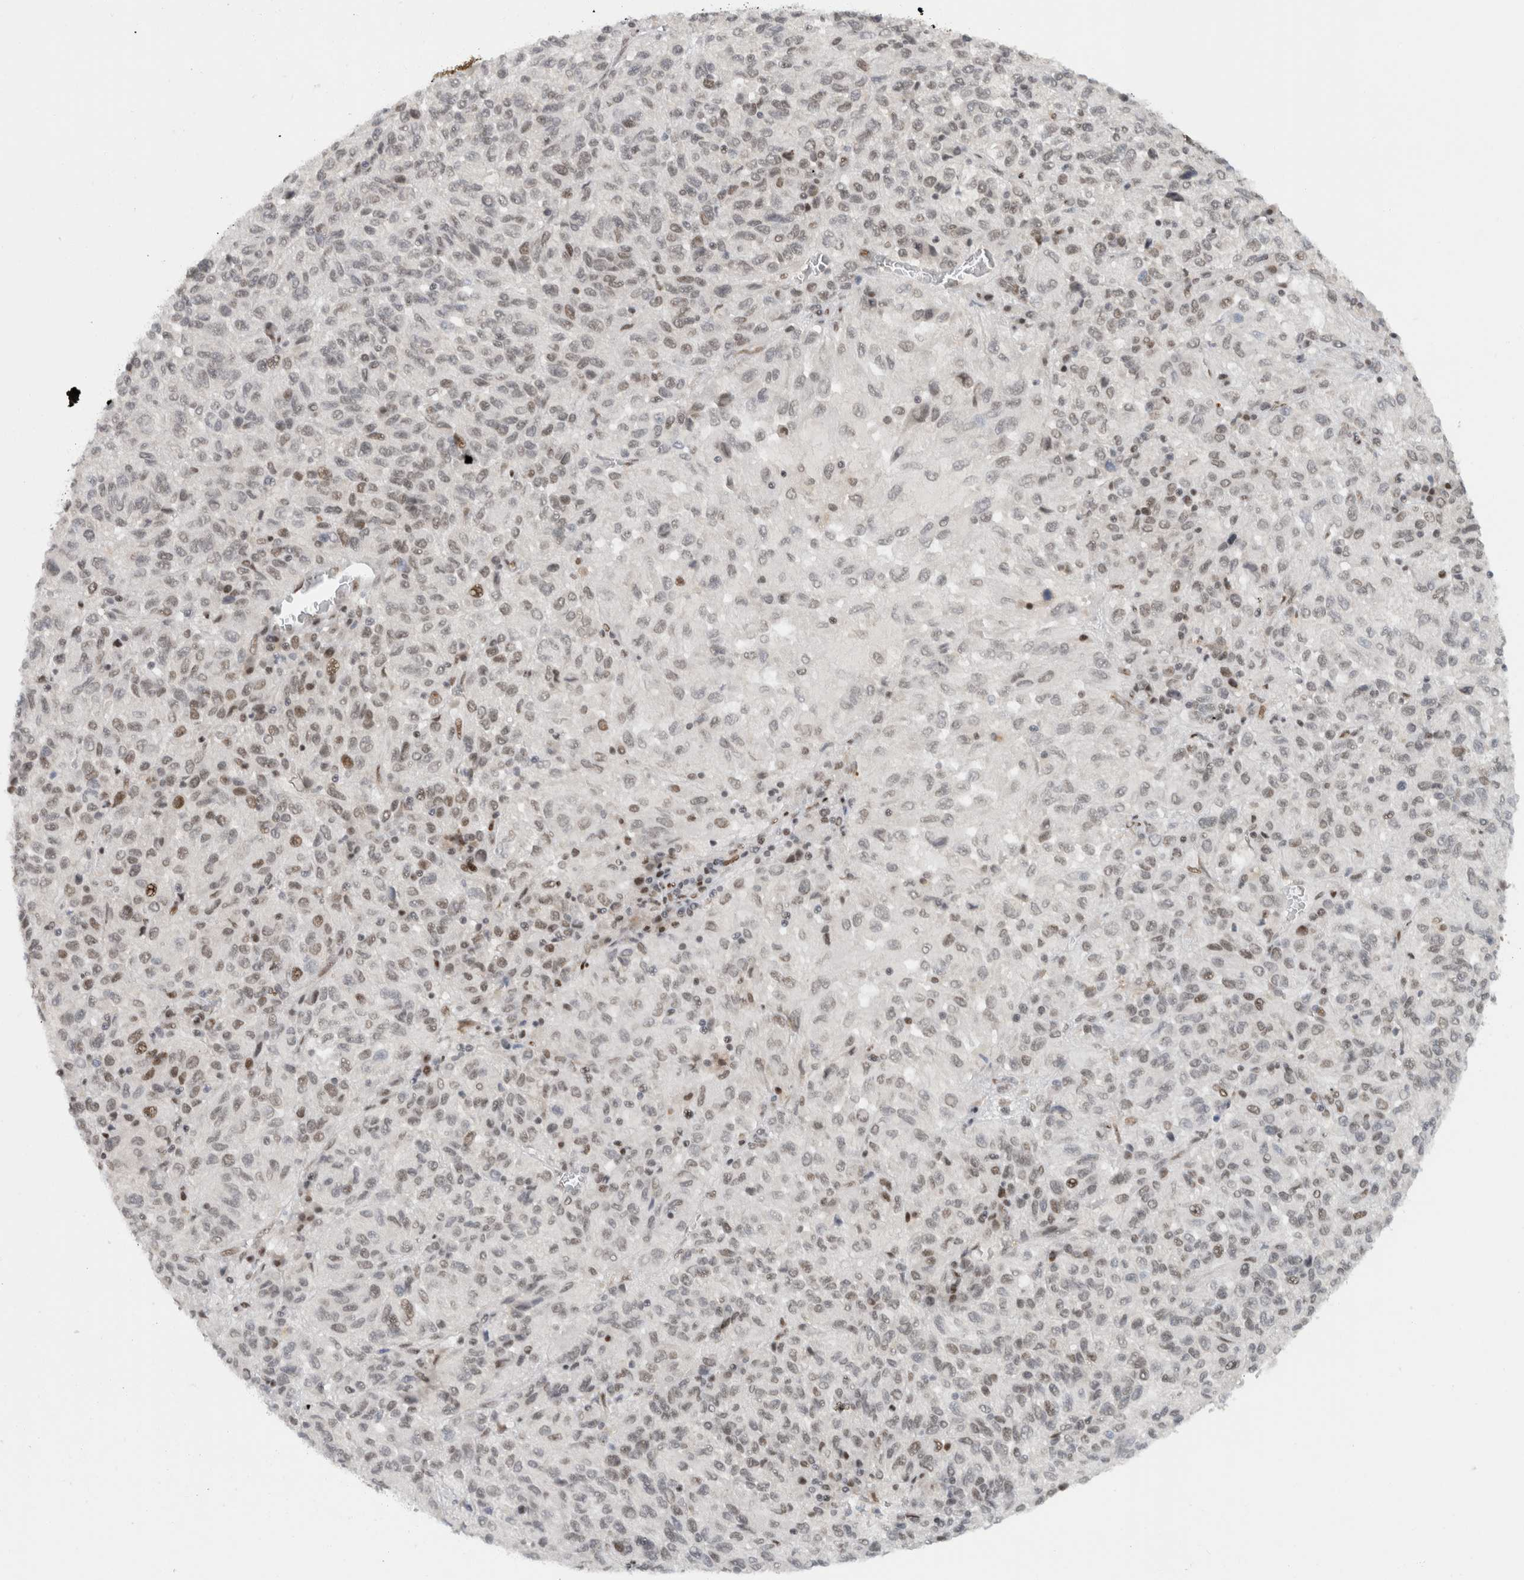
{"staining": {"intensity": "weak", "quantity": "25%-75%", "location": "nuclear"}, "tissue": "melanoma", "cell_type": "Tumor cells", "image_type": "cancer", "snomed": [{"axis": "morphology", "description": "Malignant melanoma, Metastatic site"}, {"axis": "topography", "description": "Lung"}], "caption": "Tumor cells exhibit low levels of weak nuclear expression in about 25%-75% of cells in human malignant melanoma (metastatic site).", "gene": "HNRNPR", "patient": {"sex": "male", "age": 64}}